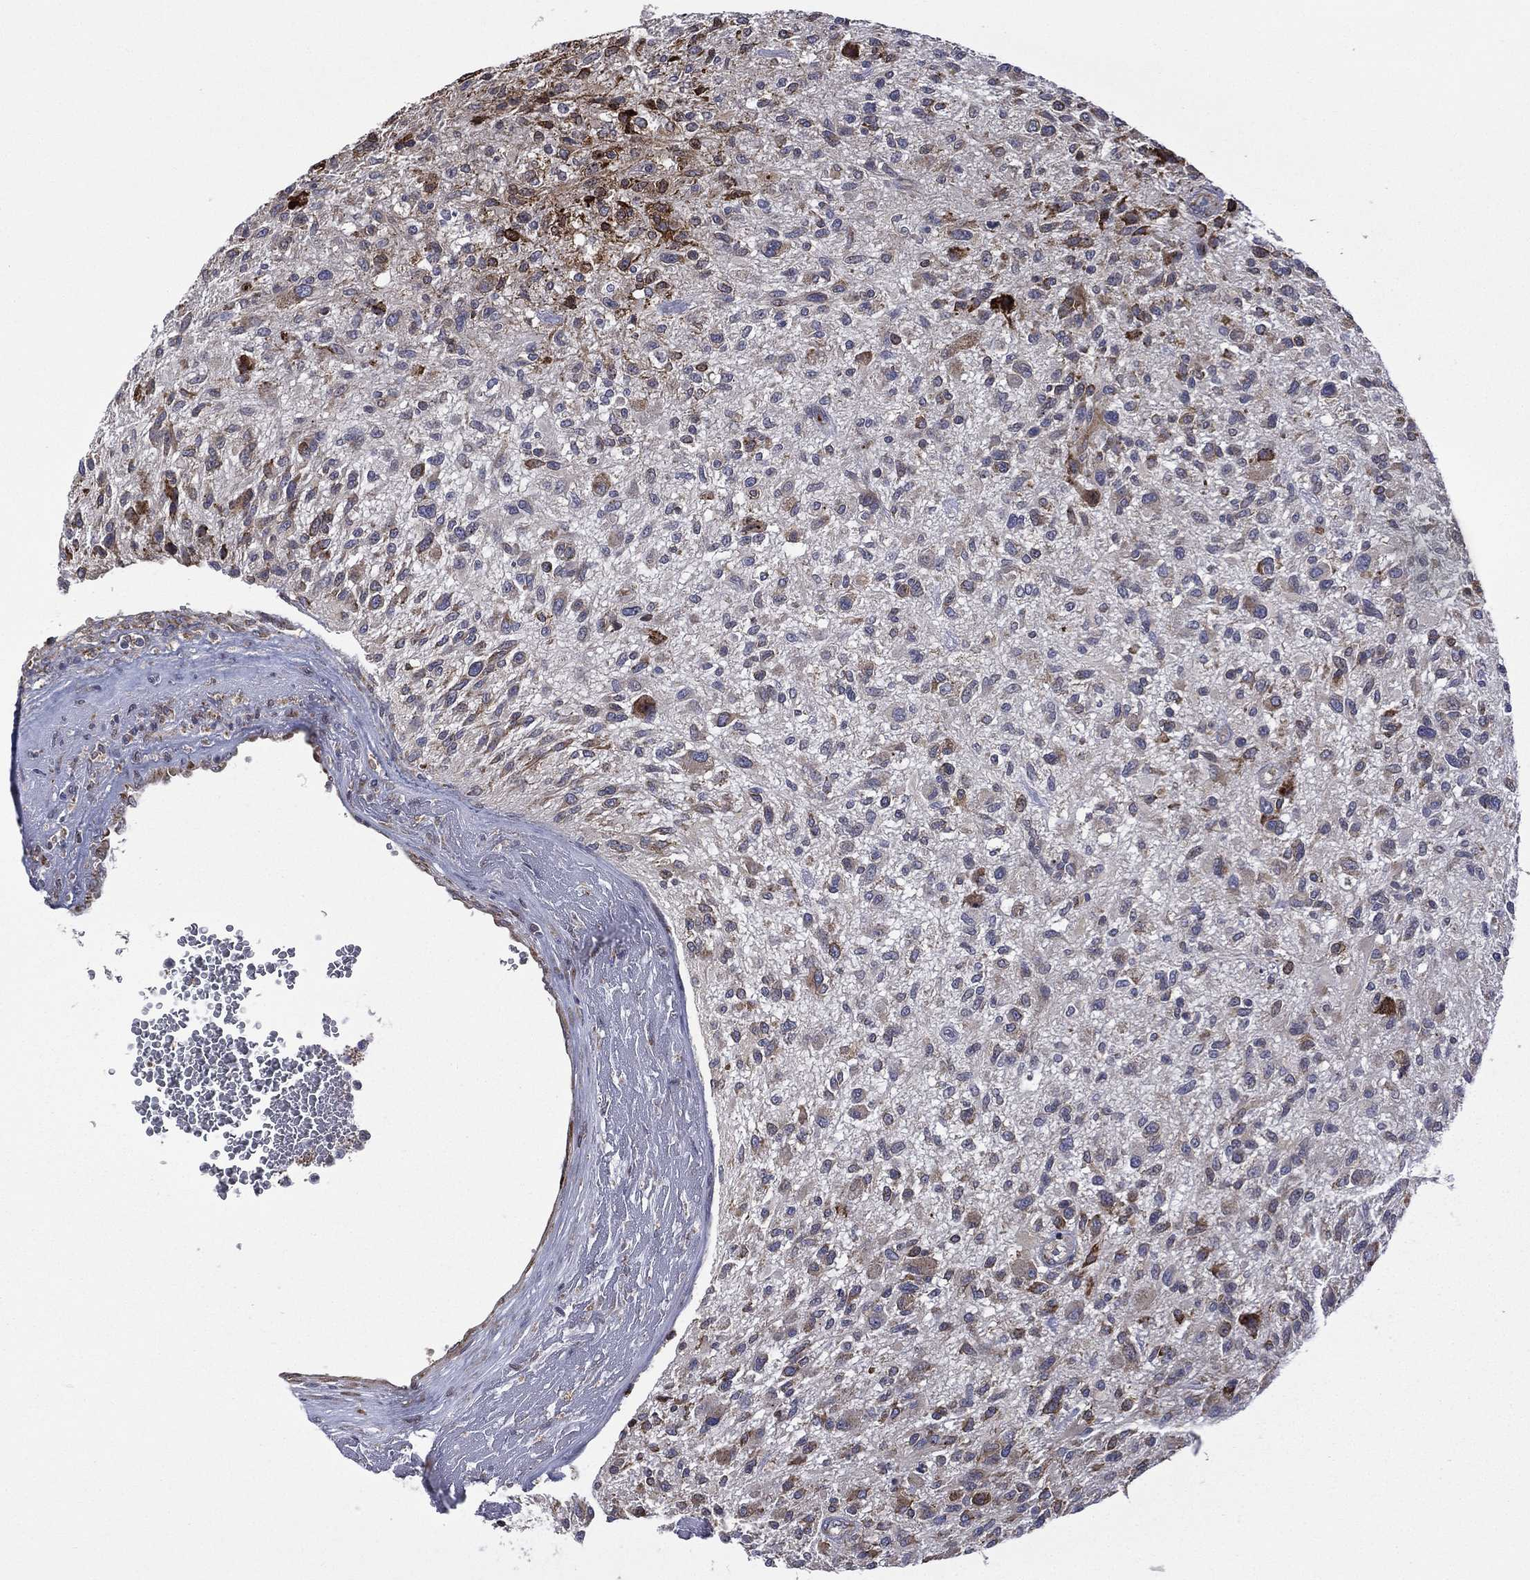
{"staining": {"intensity": "moderate", "quantity": "<25%", "location": "cytoplasmic/membranous"}, "tissue": "glioma", "cell_type": "Tumor cells", "image_type": "cancer", "snomed": [{"axis": "morphology", "description": "Glioma, malignant, High grade"}, {"axis": "topography", "description": "Brain"}], "caption": "Malignant high-grade glioma stained with immunohistochemistry (IHC) exhibits moderate cytoplasmic/membranous positivity in about <25% of tumor cells.", "gene": "C20orf96", "patient": {"sex": "male", "age": 47}}